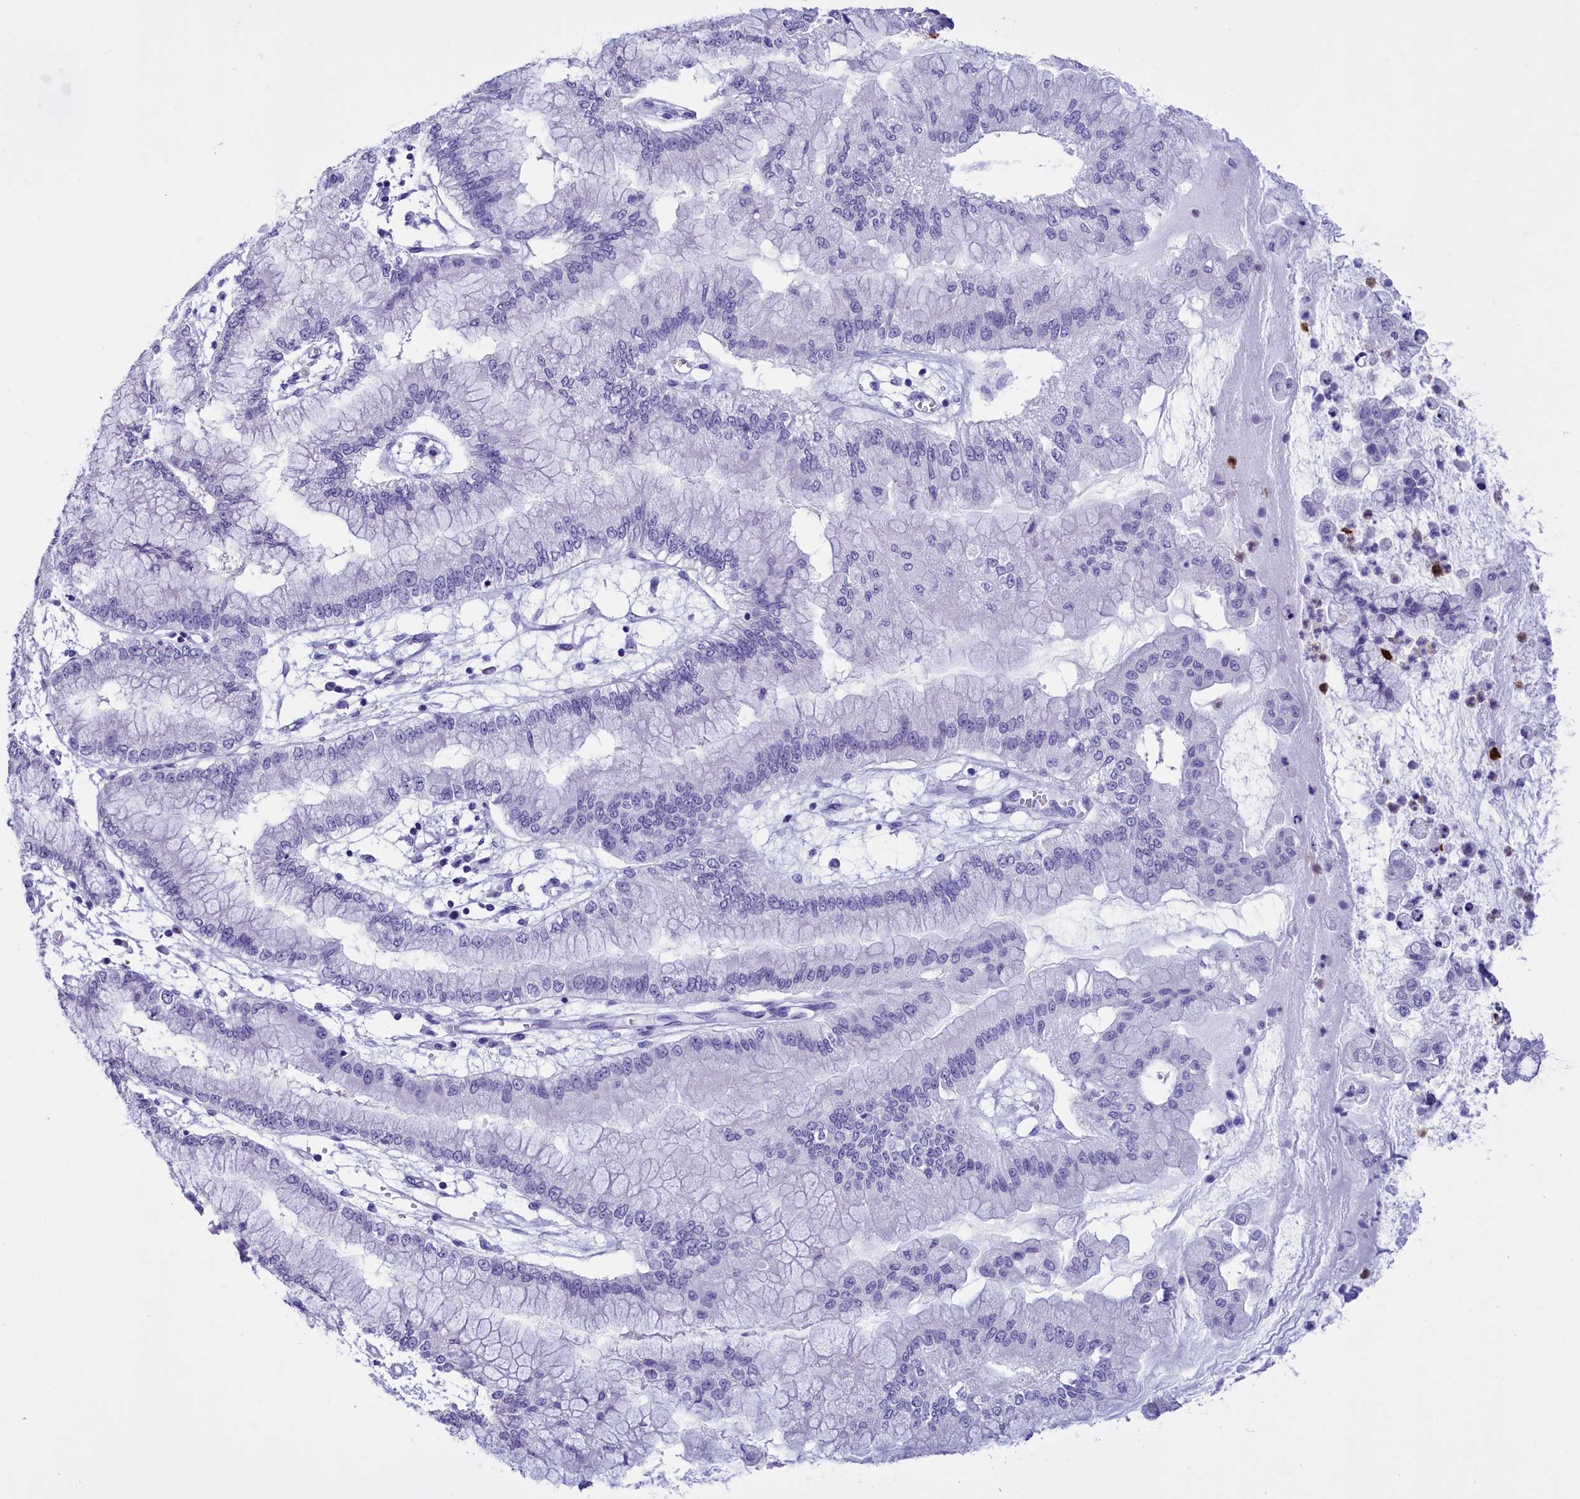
{"staining": {"intensity": "negative", "quantity": "none", "location": "none"}, "tissue": "pancreatic cancer", "cell_type": "Tumor cells", "image_type": "cancer", "snomed": [{"axis": "morphology", "description": "Adenocarcinoma, NOS"}, {"axis": "topography", "description": "Pancreas"}], "caption": "Immunohistochemical staining of human pancreatic adenocarcinoma exhibits no significant expression in tumor cells.", "gene": "CLC", "patient": {"sex": "male", "age": 73}}